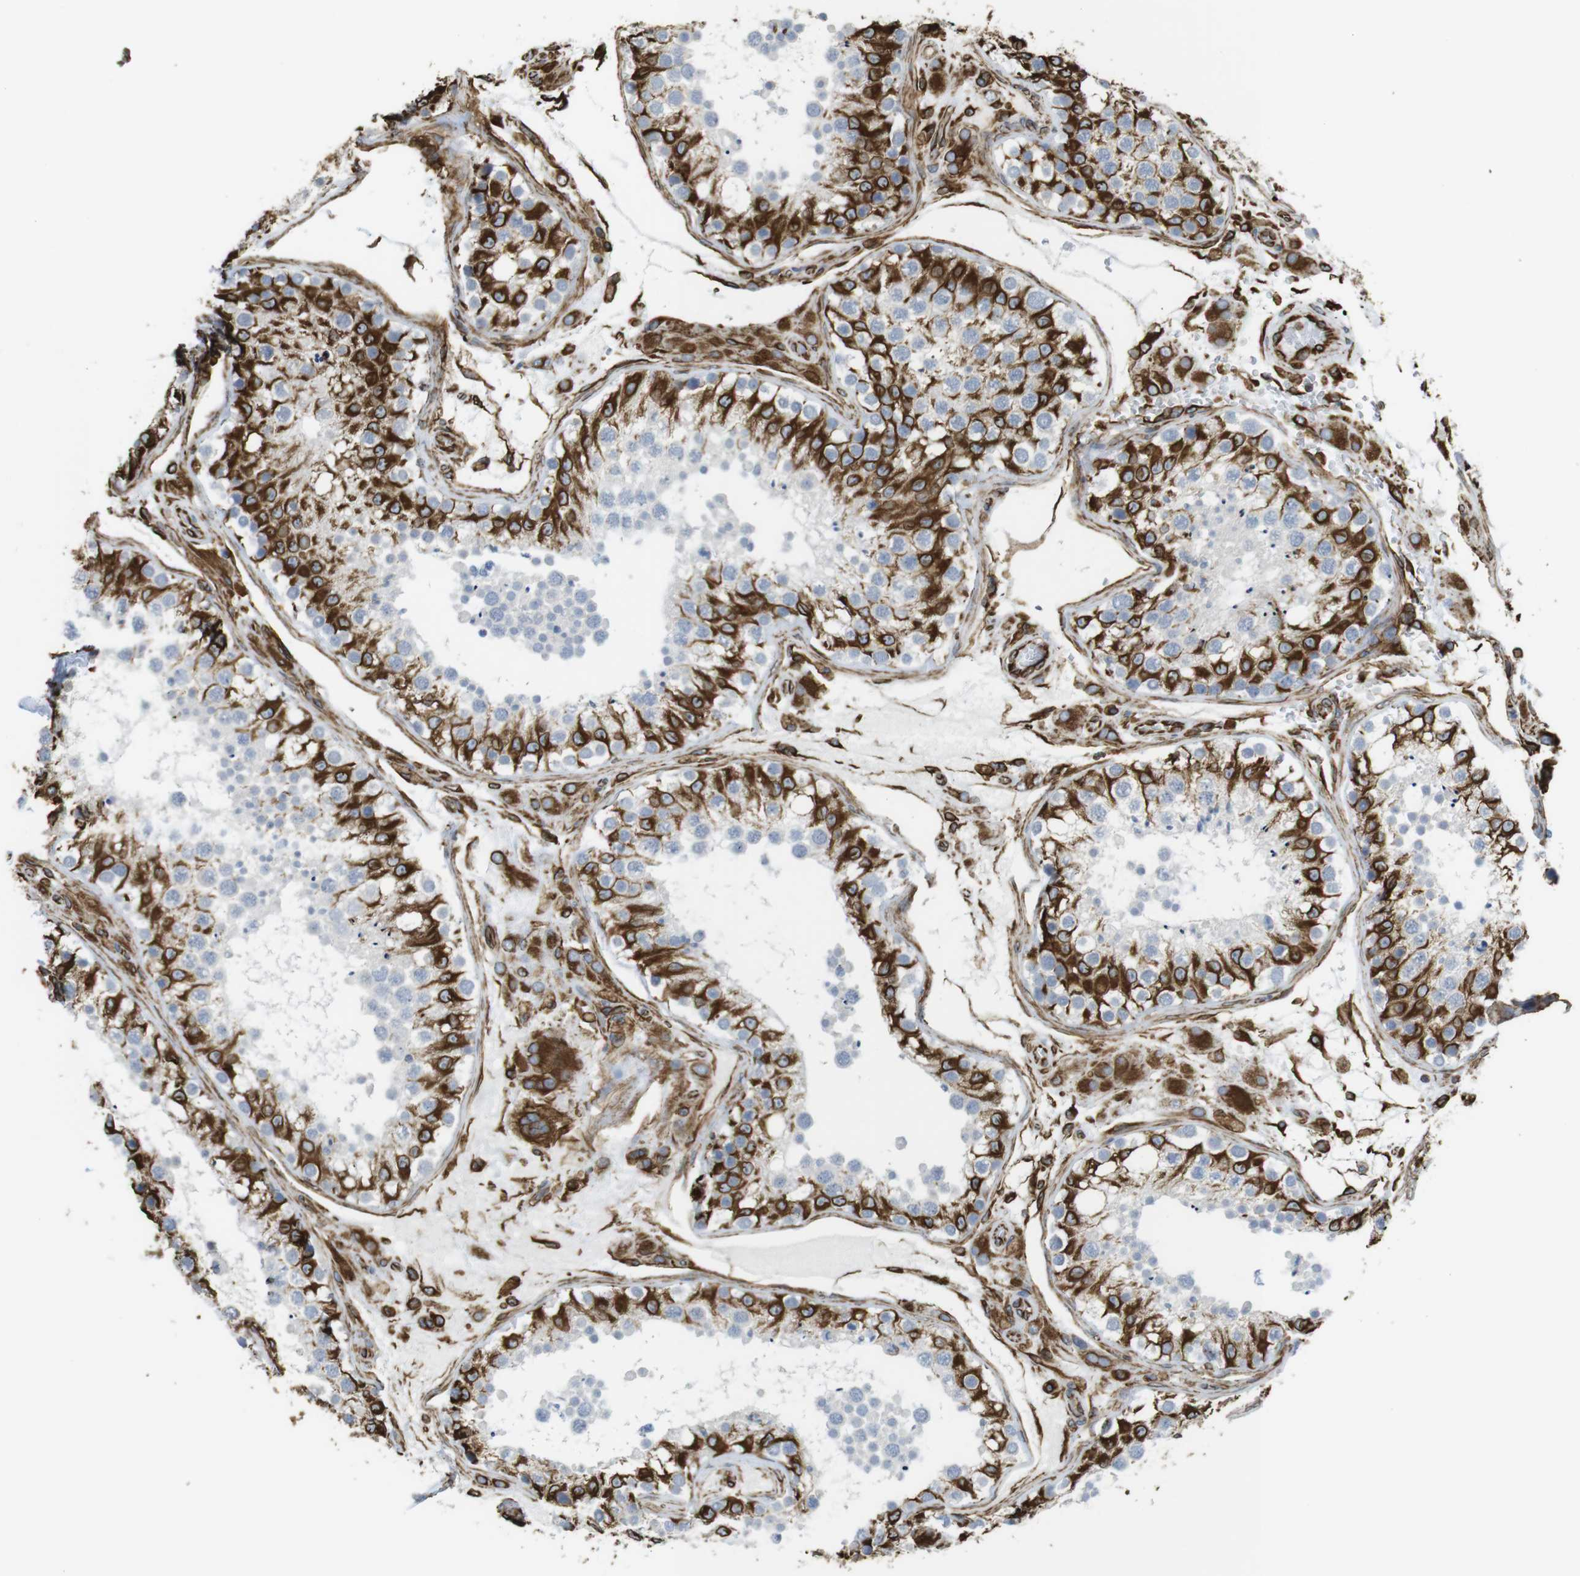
{"staining": {"intensity": "strong", "quantity": ">75%", "location": "cytoplasmic/membranous"}, "tissue": "testis", "cell_type": "Cells in seminiferous ducts", "image_type": "normal", "snomed": [{"axis": "morphology", "description": "Normal tissue, NOS"}, {"axis": "topography", "description": "Testis"}], "caption": "Protein staining exhibits strong cytoplasmic/membranous positivity in approximately >75% of cells in seminiferous ducts in normal testis.", "gene": "RALGPS1", "patient": {"sex": "male", "age": 26}}